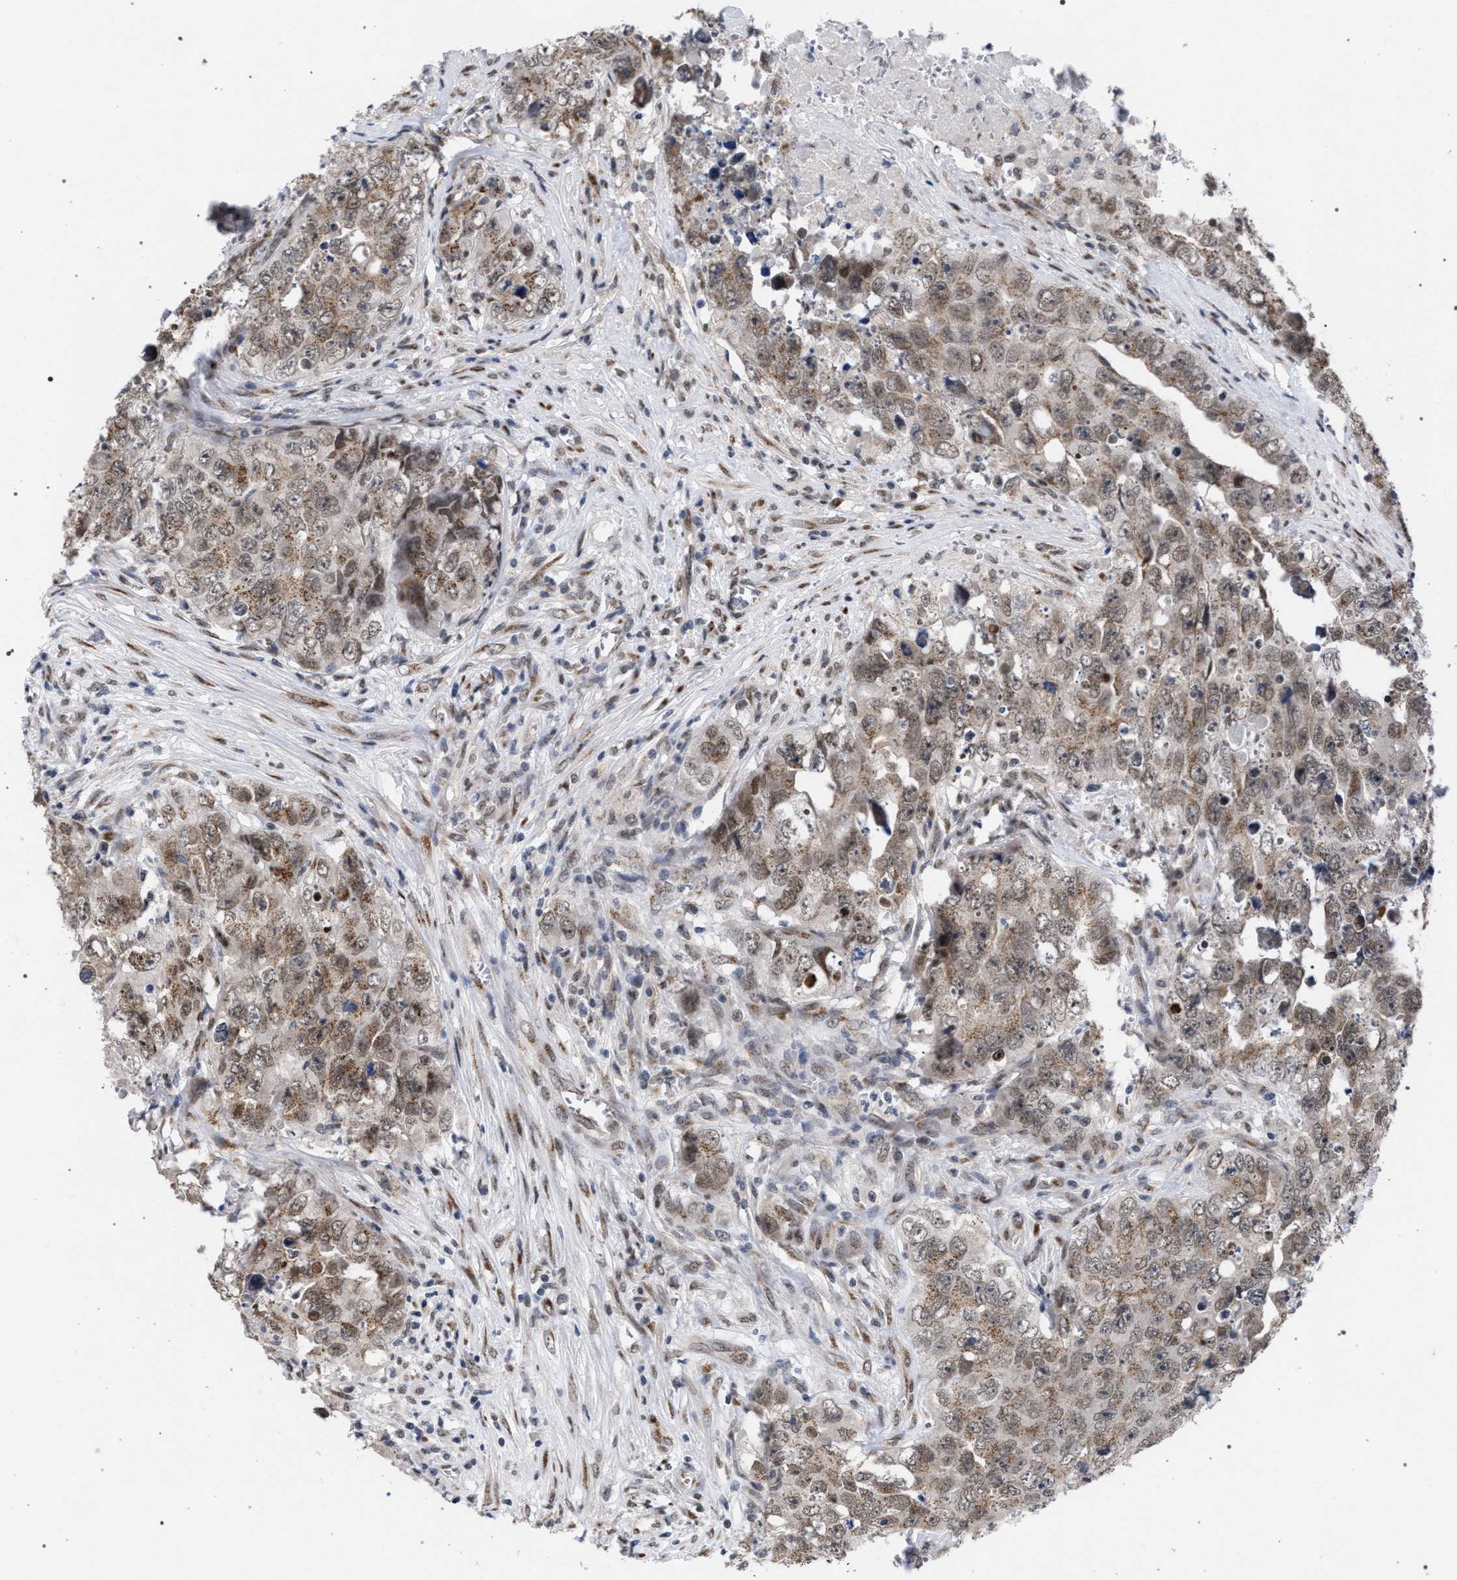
{"staining": {"intensity": "moderate", "quantity": ">75%", "location": "cytoplasmic/membranous"}, "tissue": "testis cancer", "cell_type": "Tumor cells", "image_type": "cancer", "snomed": [{"axis": "morphology", "description": "Seminoma, NOS"}, {"axis": "morphology", "description": "Carcinoma, Embryonal, NOS"}, {"axis": "topography", "description": "Testis"}], "caption": "A high-resolution micrograph shows immunohistochemistry staining of testis cancer, which reveals moderate cytoplasmic/membranous positivity in approximately >75% of tumor cells.", "gene": "GOLGA2", "patient": {"sex": "male", "age": 43}}